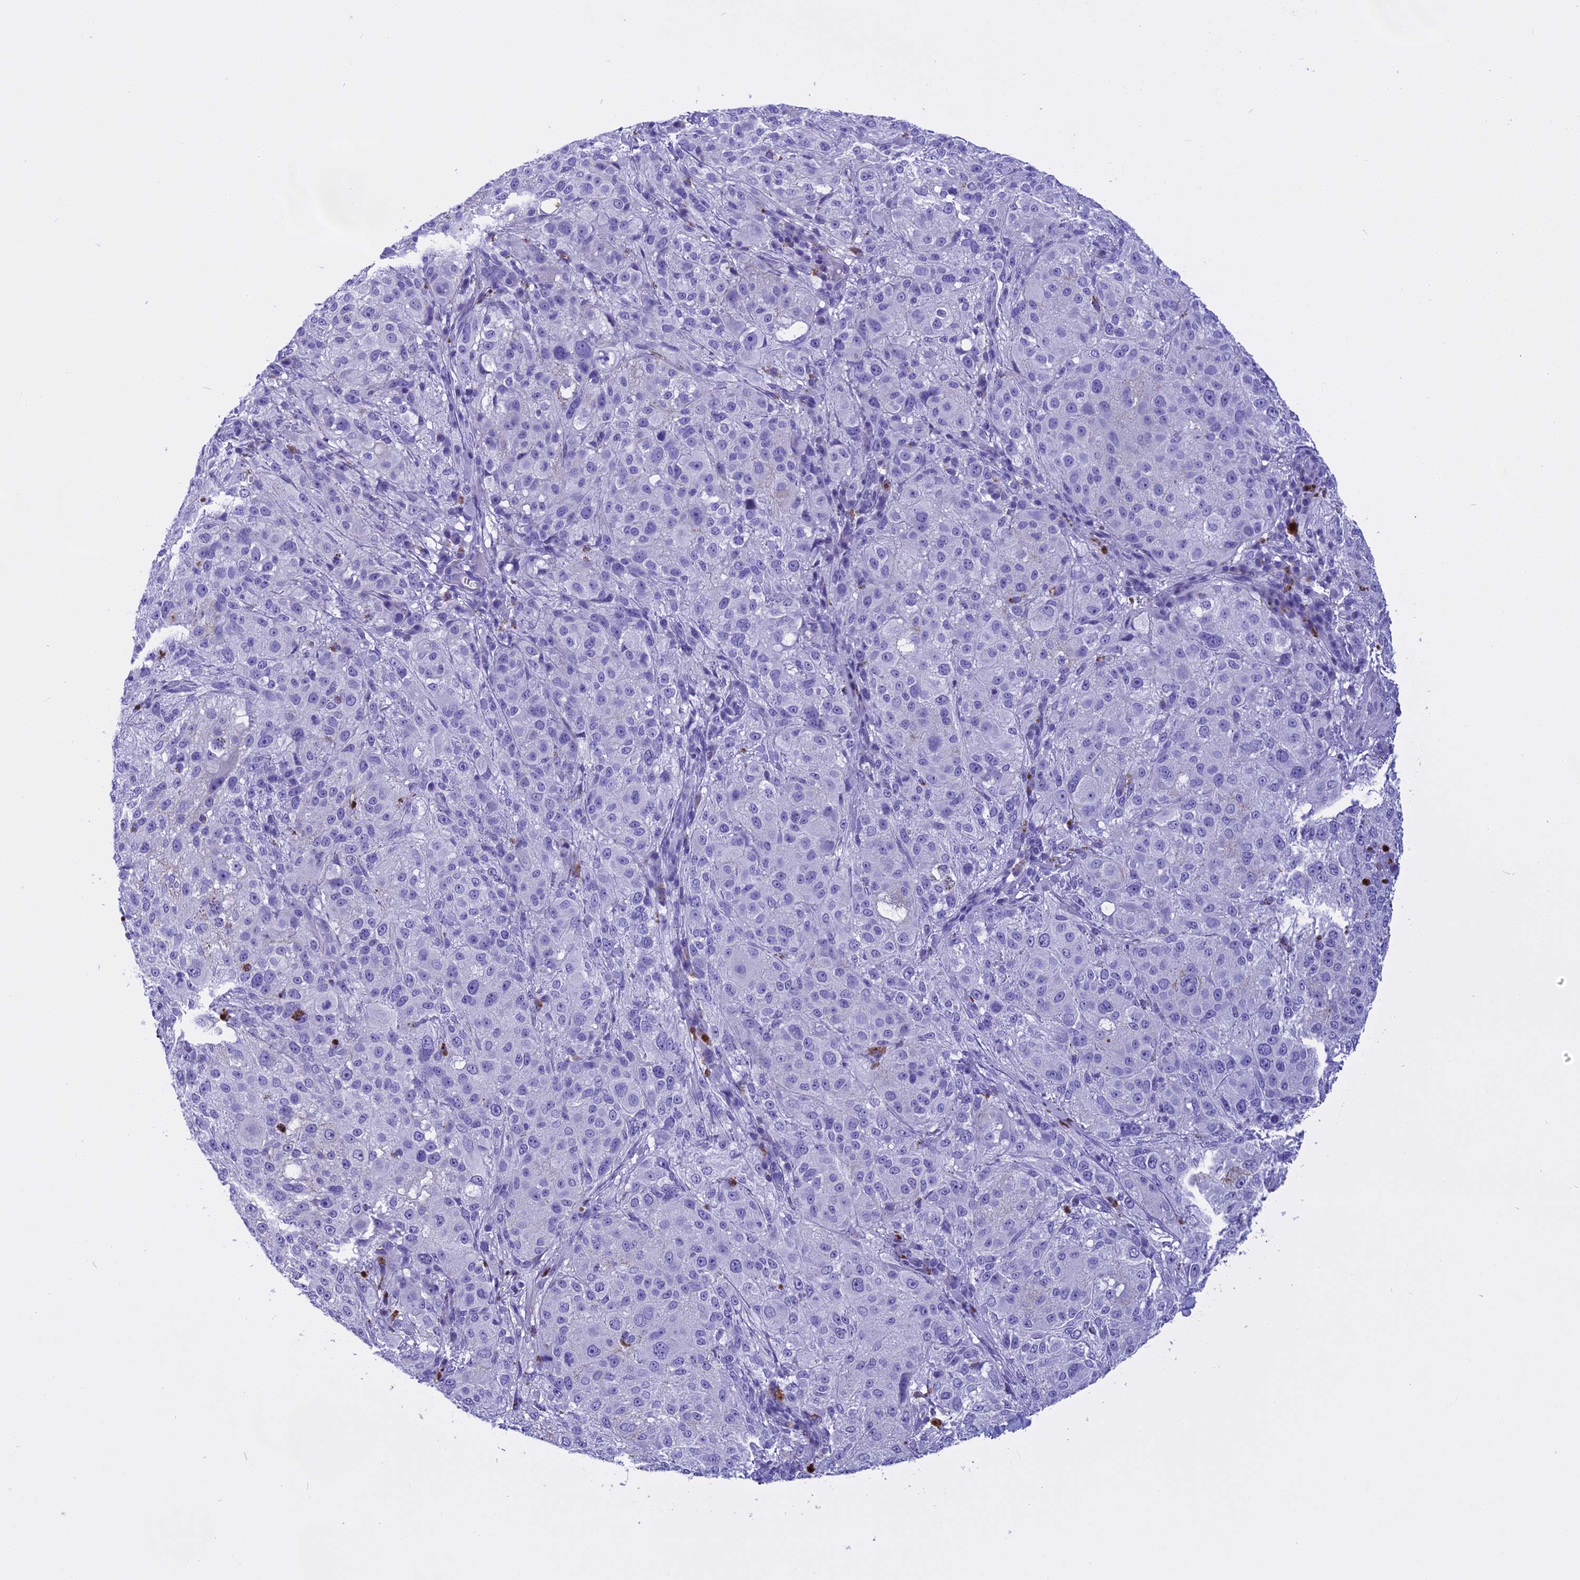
{"staining": {"intensity": "negative", "quantity": "none", "location": "none"}, "tissue": "melanoma", "cell_type": "Tumor cells", "image_type": "cancer", "snomed": [{"axis": "morphology", "description": "Necrosis, NOS"}, {"axis": "morphology", "description": "Malignant melanoma, NOS"}, {"axis": "topography", "description": "Skin"}], "caption": "This is an immunohistochemistry micrograph of human melanoma. There is no expression in tumor cells.", "gene": "KCTD14", "patient": {"sex": "female", "age": 87}}